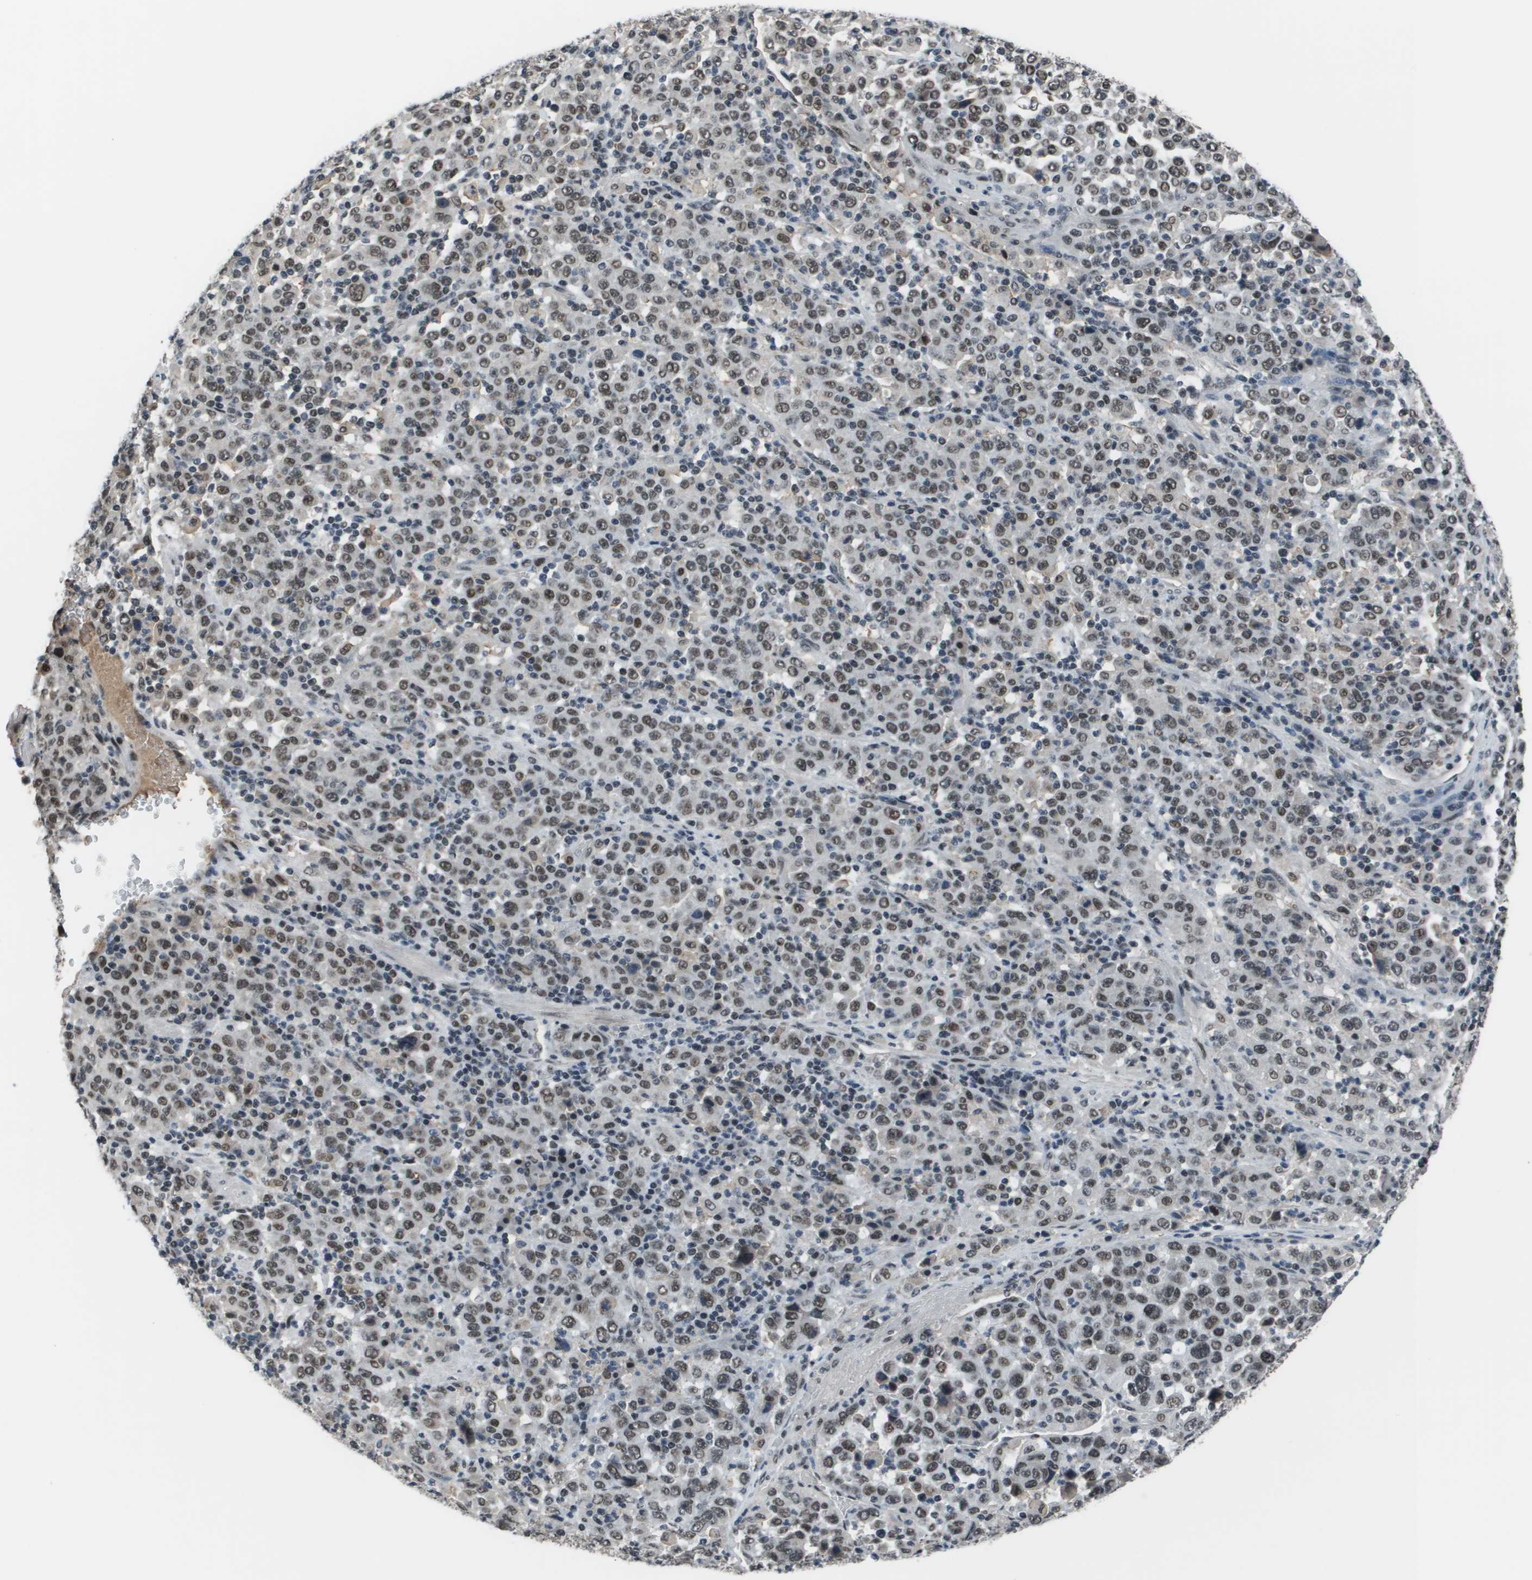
{"staining": {"intensity": "moderate", "quantity": ">75%", "location": "nuclear"}, "tissue": "stomach cancer", "cell_type": "Tumor cells", "image_type": "cancer", "snomed": [{"axis": "morphology", "description": "Normal tissue, NOS"}, {"axis": "morphology", "description": "Adenocarcinoma, NOS"}, {"axis": "topography", "description": "Stomach, upper"}, {"axis": "topography", "description": "Stomach"}], "caption": "Human stomach cancer (adenocarcinoma) stained for a protein (brown) shows moderate nuclear positive expression in approximately >75% of tumor cells.", "gene": "THRAP3", "patient": {"sex": "male", "age": 59}}